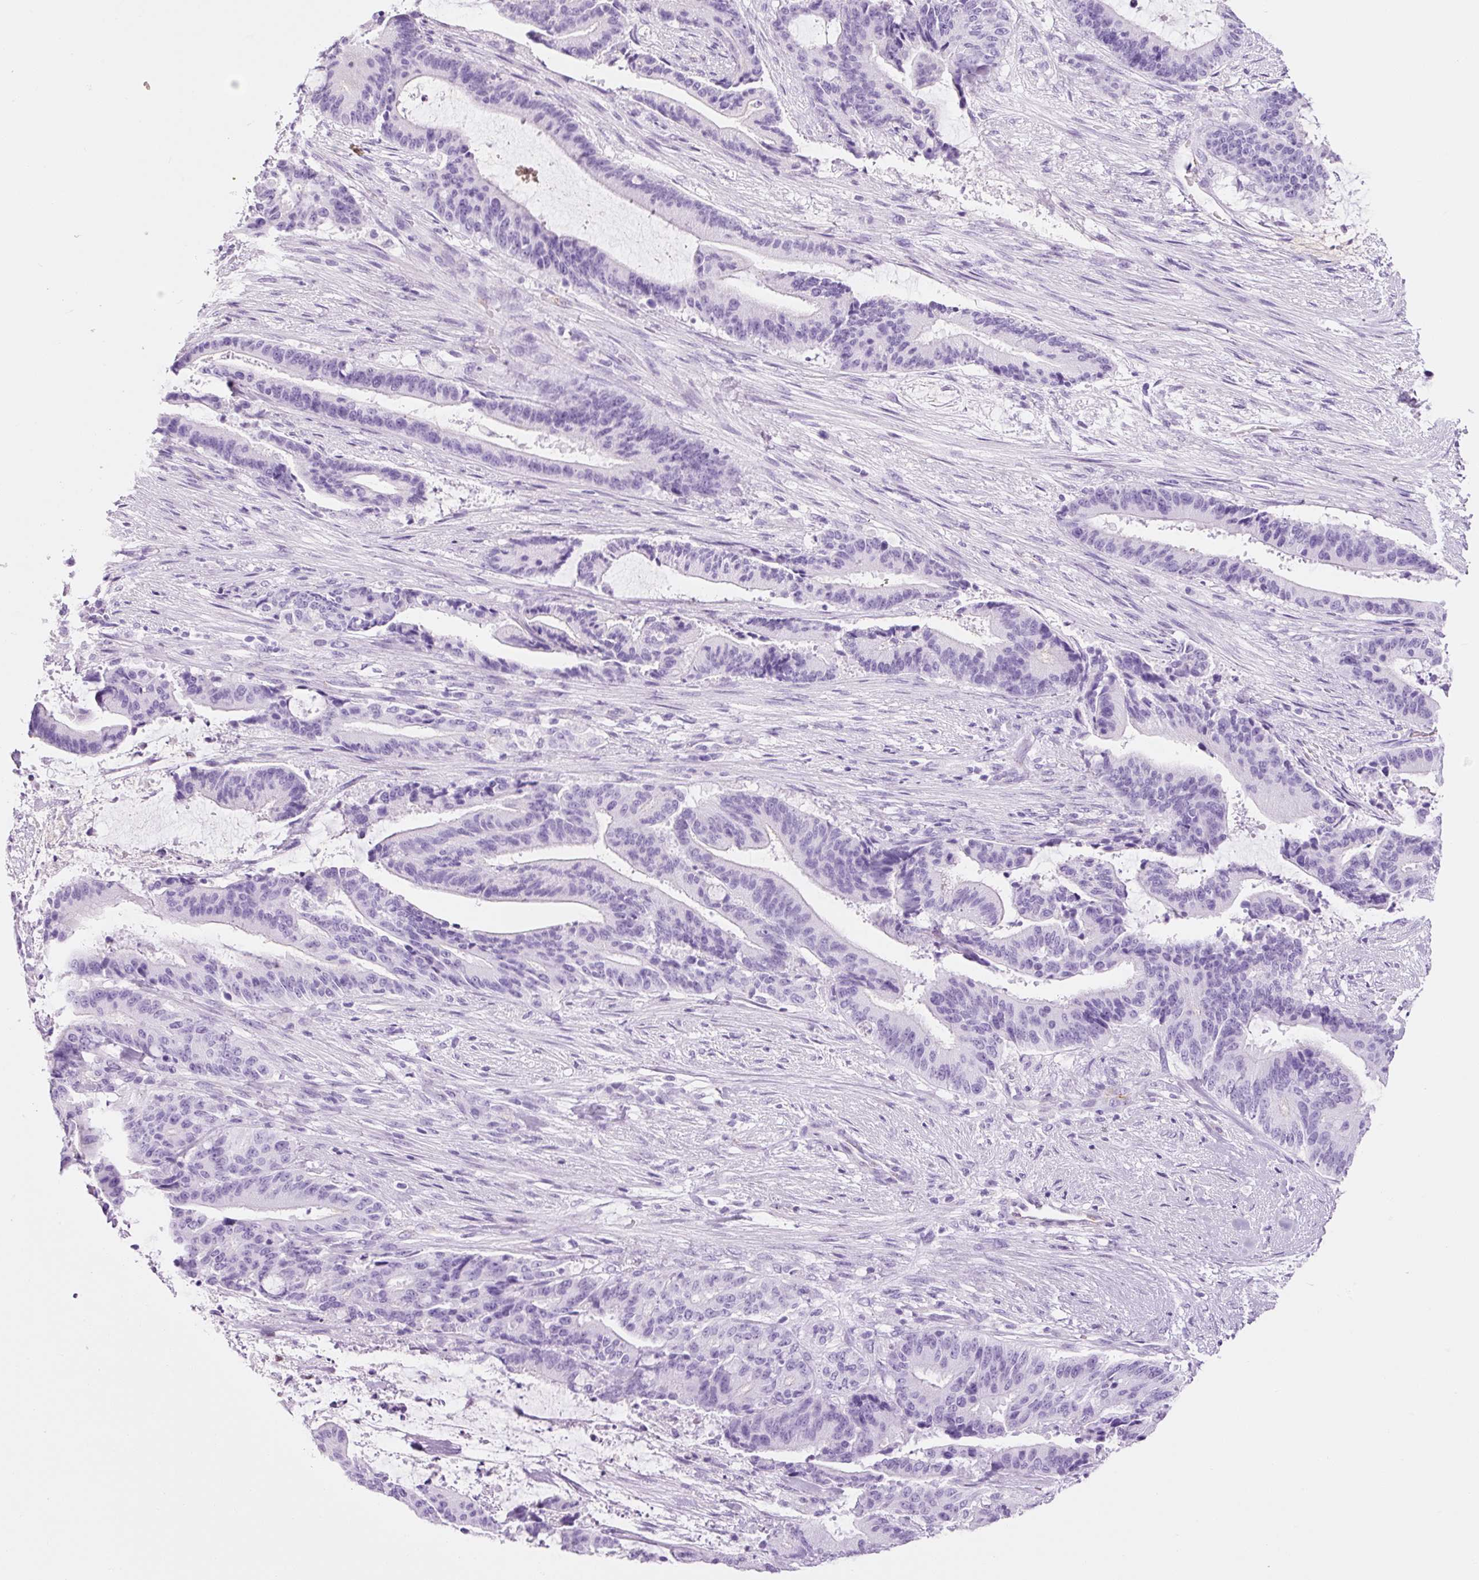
{"staining": {"intensity": "negative", "quantity": "none", "location": "none"}, "tissue": "liver cancer", "cell_type": "Tumor cells", "image_type": "cancer", "snomed": [{"axis": "morphology", "description": "Normal tissue, NOS"}, {"axis": "morphology", "description": "Cholangiocarcinoma"}, {"axis": "topography", "description": "Liver"}, {"axis": "topography", "description": "Peripheral nerve tissue"}], "caption": "Immunohistochemistry (IHC) micrograph of neoplastic tissue: human cholangiocarcinoma (liver) stained with DAB exhibits no significant protein expression in tumor cells.", "gene": "ADSS1", "patient": {"sex": "female", "age": 73}}